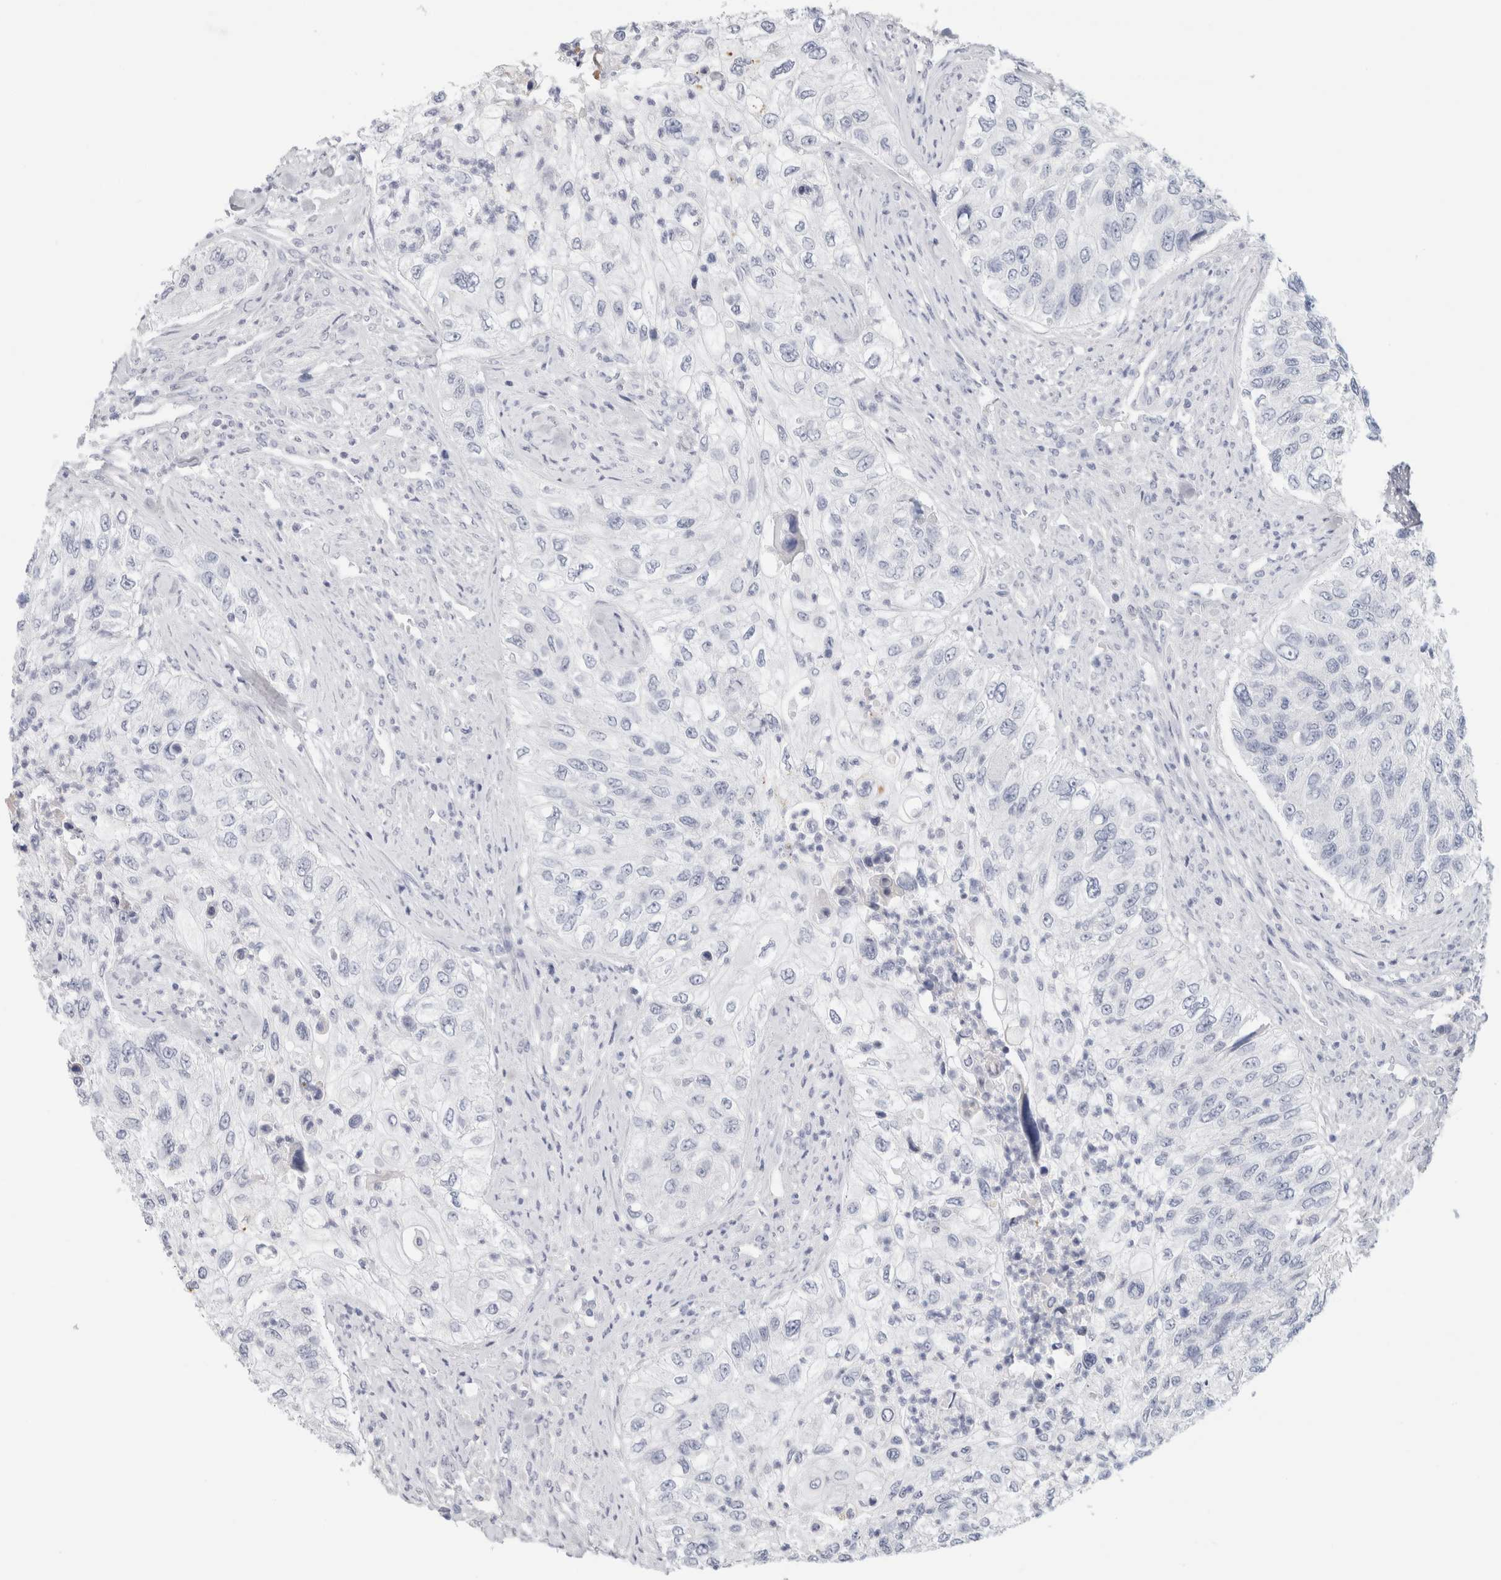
{"staining": {"intensity": "negative", "quantity": "none", "location": "none"}, "tissue": "urothelial cancer", "cell_type": "Tumor cells", "image_type": "cancer", "snomed": [{"axis": "morphology", "description": "Urothelial carcinoma, High grade"}, {"axis": "topography", "description": "Urinary bladder"}], "caption": "Immunohistochemistry of urothelial cancer reveals no expression in tumor cells.", "gene": "IL6", "patient": {"sex": "female", "age": 60}}